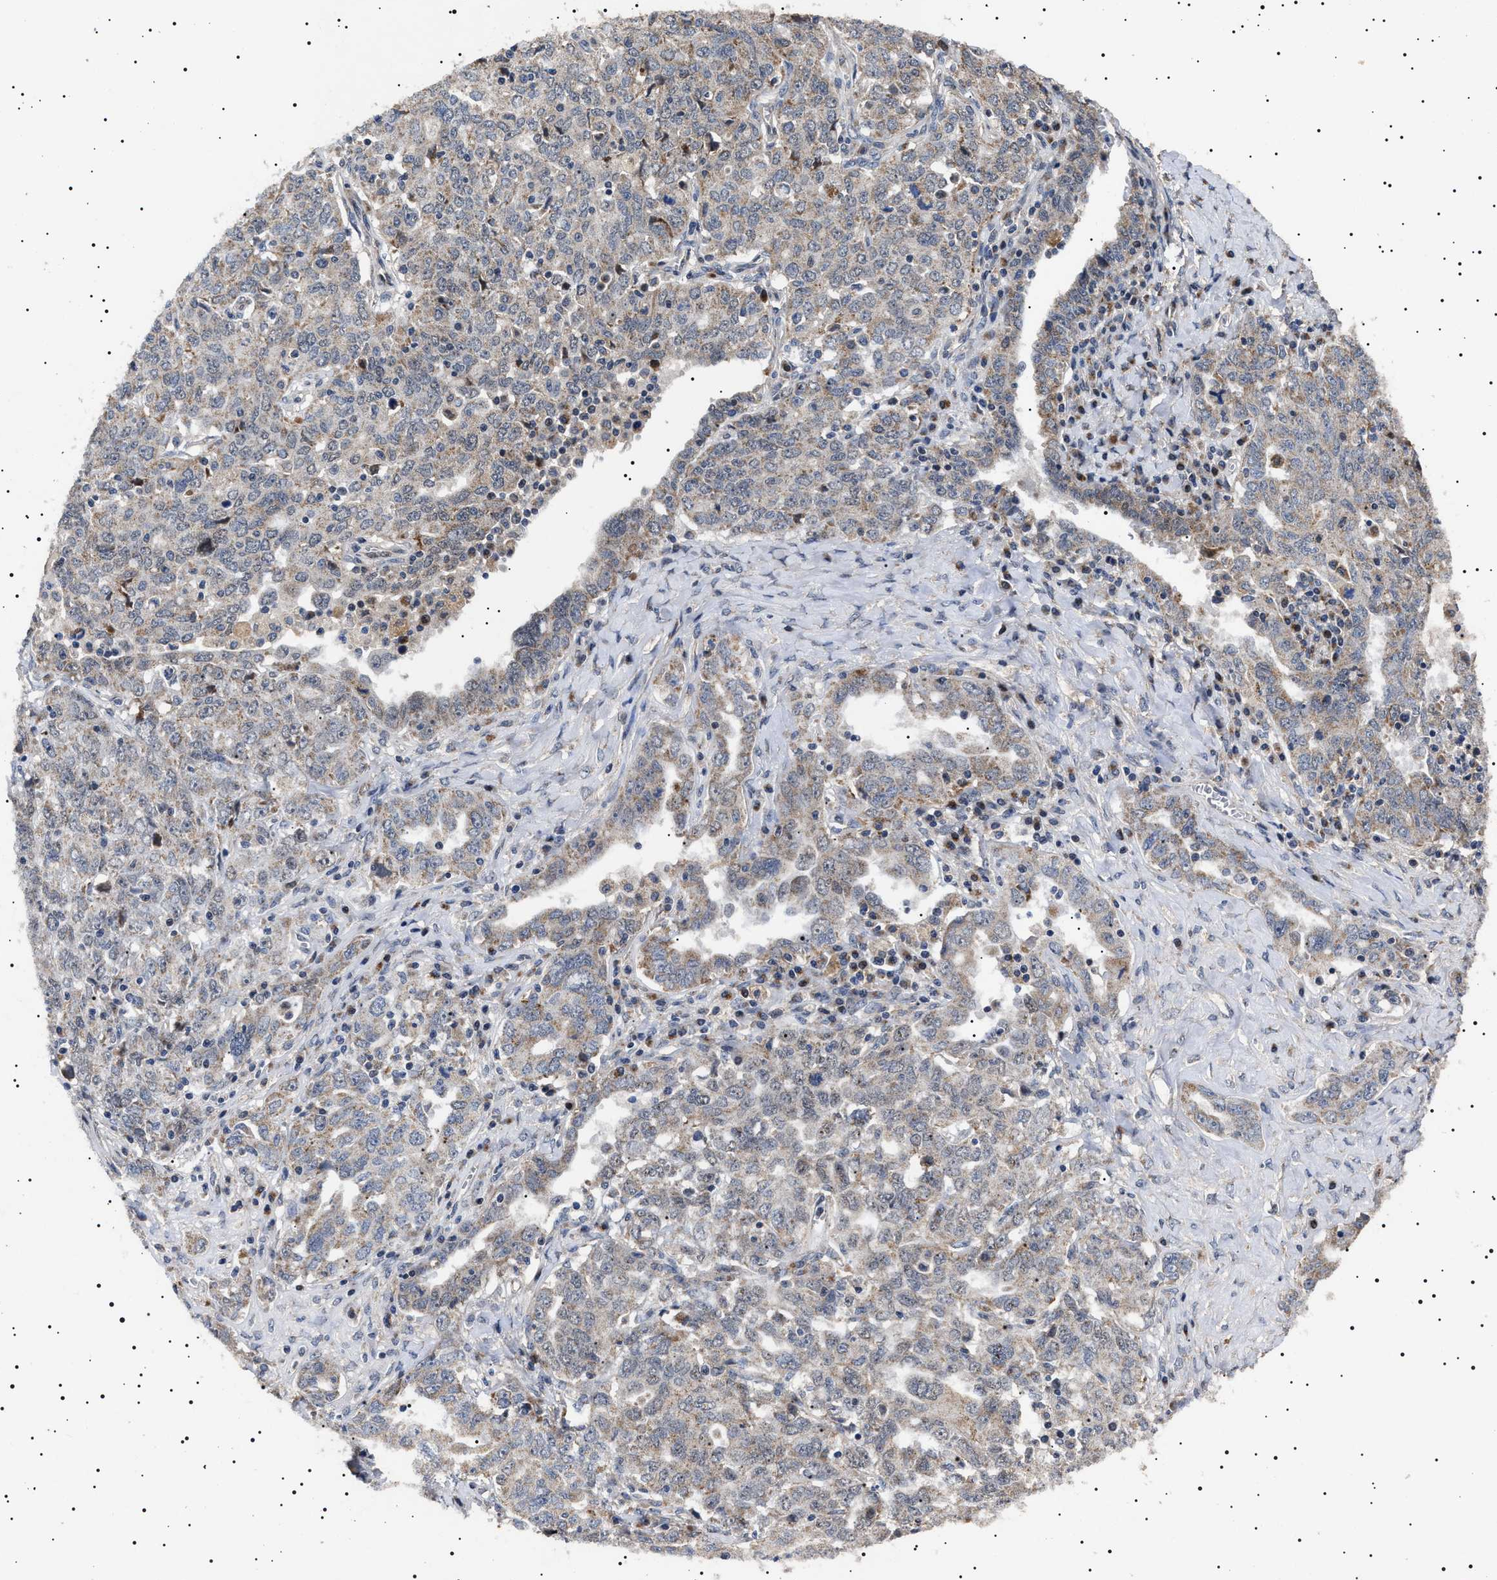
{"staining": {"intensity": "moderate", "quantity": "<25%", "location": "cytoplasmic/membranous"}, "tissue": "ovarian cancer", "cell_type": "Tumor cells", "image_type": "cancer", "snomed": [{"axis": "morphology", "description": "Carcinoma, endometroid"}, {"axis": "topography", "description": "Ovary"}], "caption": "A brown stain labels moderate cytoplasmic/membranous staining of a protein in ovarian cancer (endometroid carcinoma) tumor cells.", "gene": "RAB34", "patient": {"sex": "female", "age": 62}}